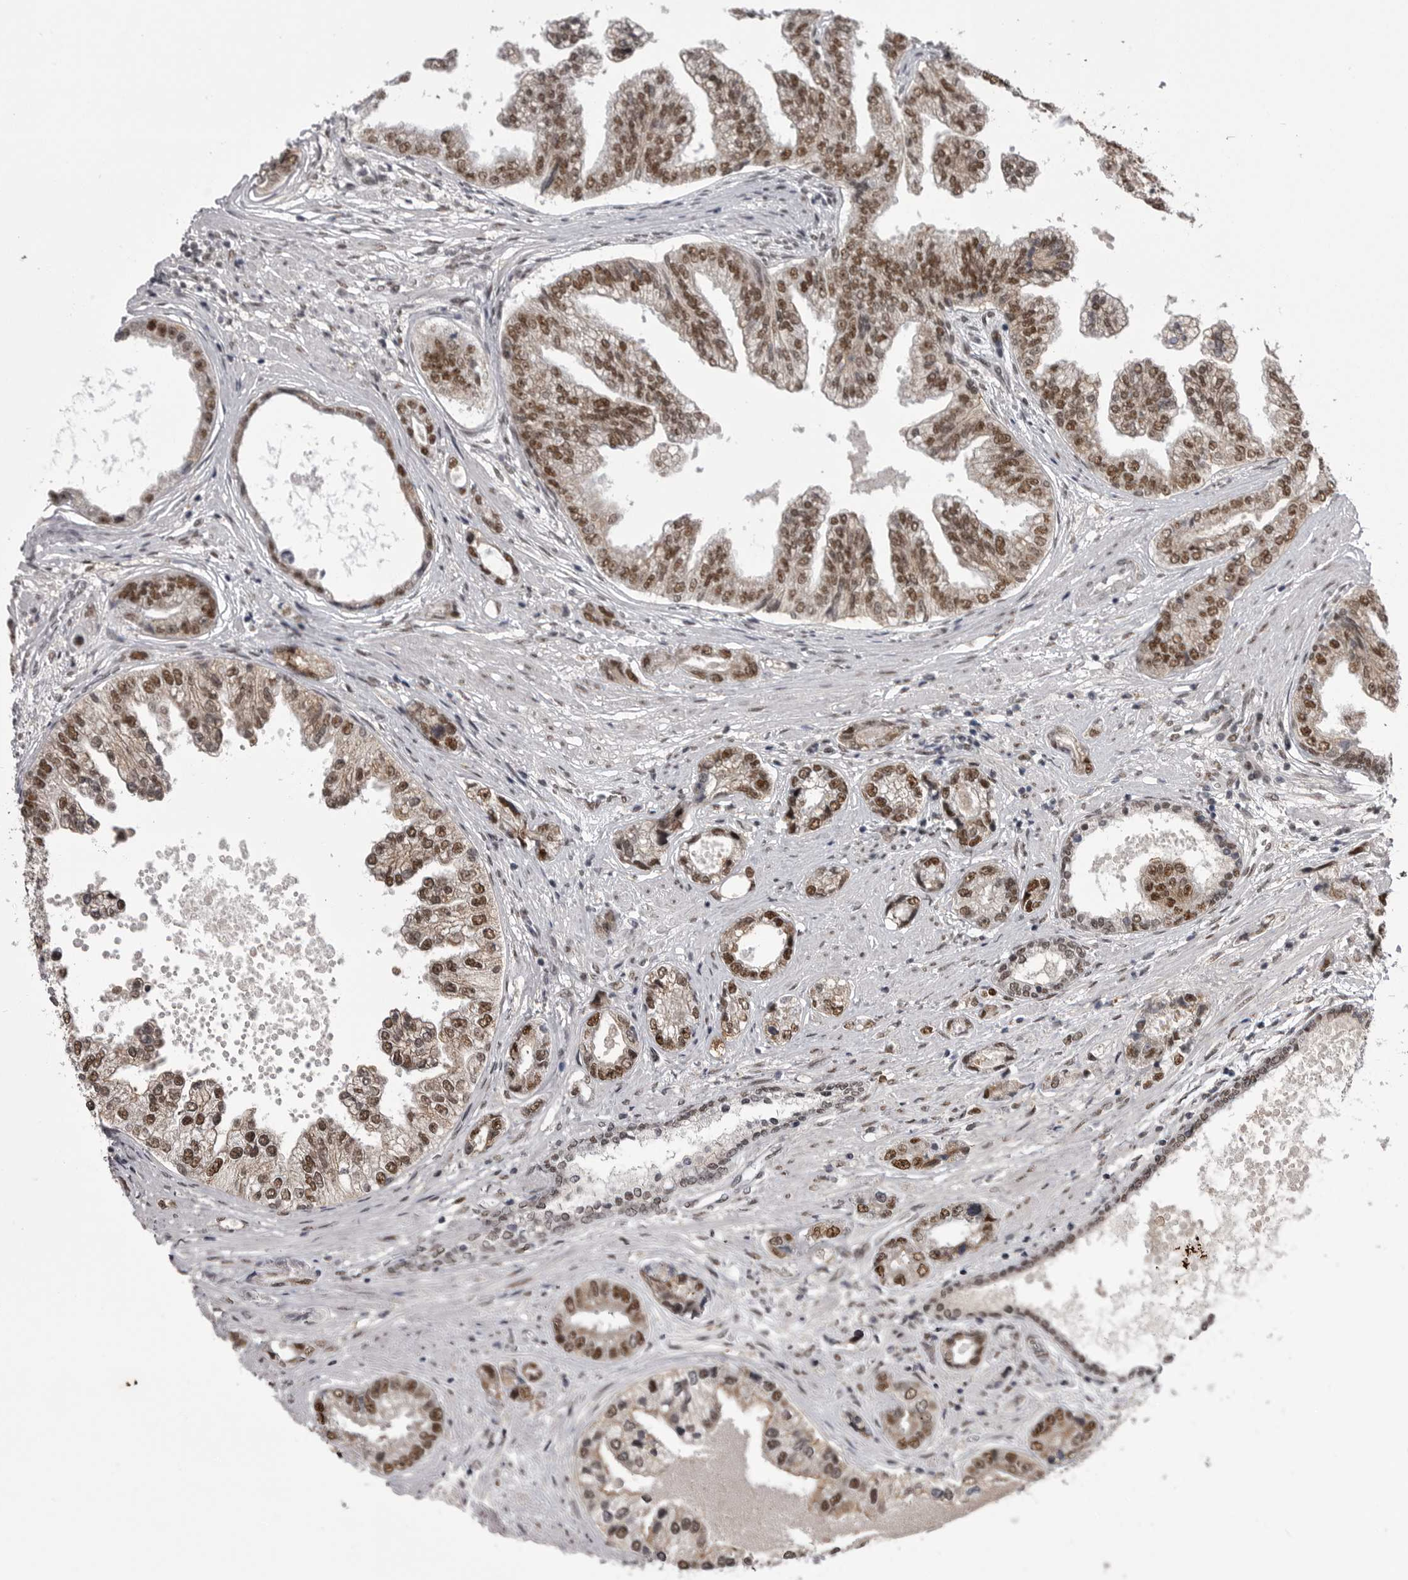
{"staining": {"intensity": "strong", "quantity": ">75%", "location": "nuclear"}, "tissue": "prostate cancer", "cell_type": "Tumor cells", "image_type": "cancer", "snomed": [{"axis": "morphology", "description": "Adenocarcinoma, High grade"}, {"axis": "topography", "description": "Prostate"}], "caption": "Approximately >75% of tumor cells in high-grade adenocarcinoma (prostate) exhibit strong nuclear protein positivity as visualized by brown immunohistochemical staining.", "gene": "MEPCE", "patient": {"sex": "male", "age": 61}}